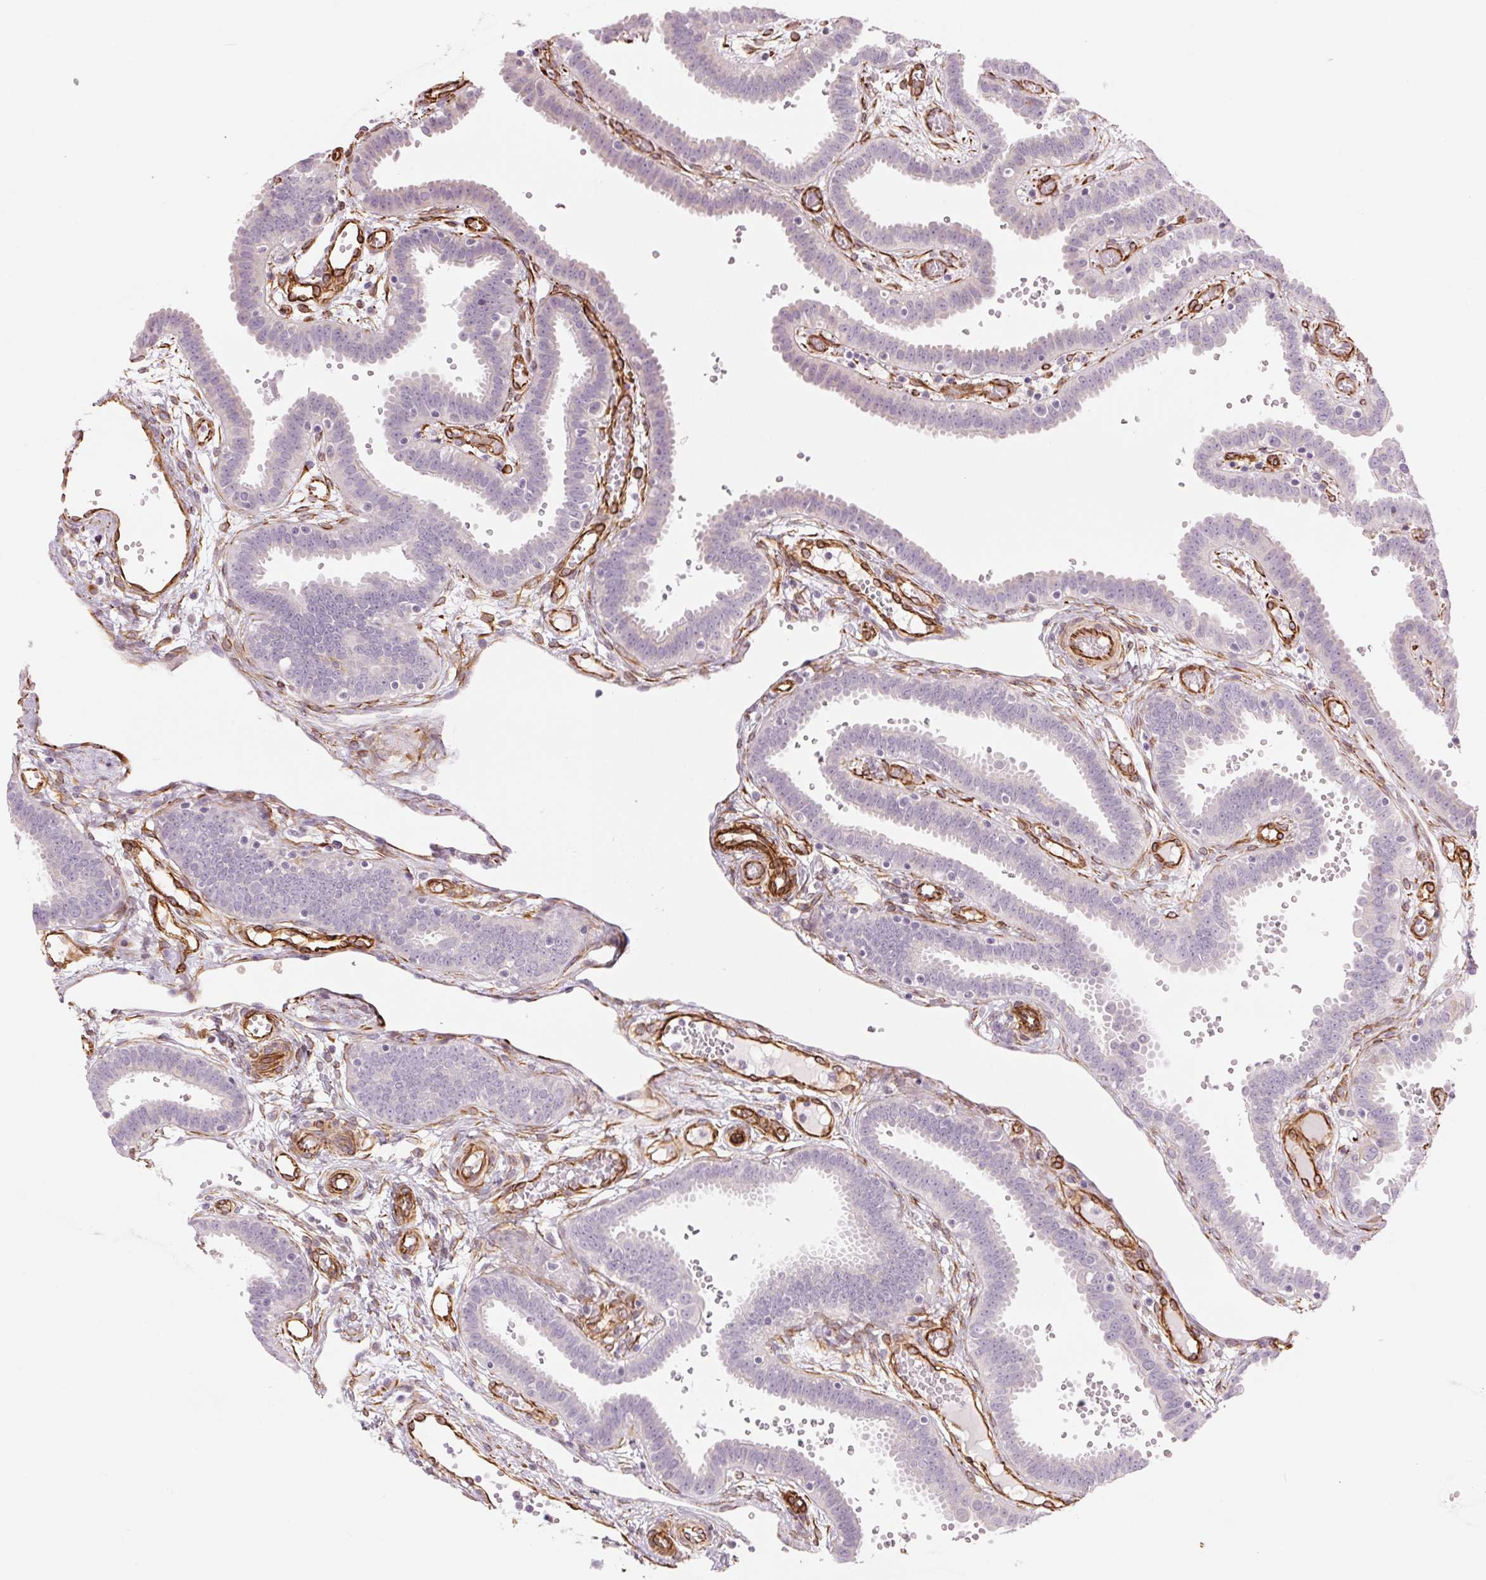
{"staining": {"intensity": "negative", "quantity": "none", "location": "none"}, "tissue": "fallopian tube", "cell_type": "Glandular cells", "image_type": "normal", "snomed": [{"axis": "morphology", "description": "Normal tissue, NOS"}, {"axis": "topography", "description": "Fallopian tube"}], "caption": "DAB immunohistochemical staining of normal fallopian tube displays no significant positivity in glandular cells. Brightfield microscopy of immunohistochemistry (IHC) stained with DAB (brown) and hematoxylin (blue), captured at high magnification.", "gene": "CLPS", "patient": {"sex": "female", "age": 37}}